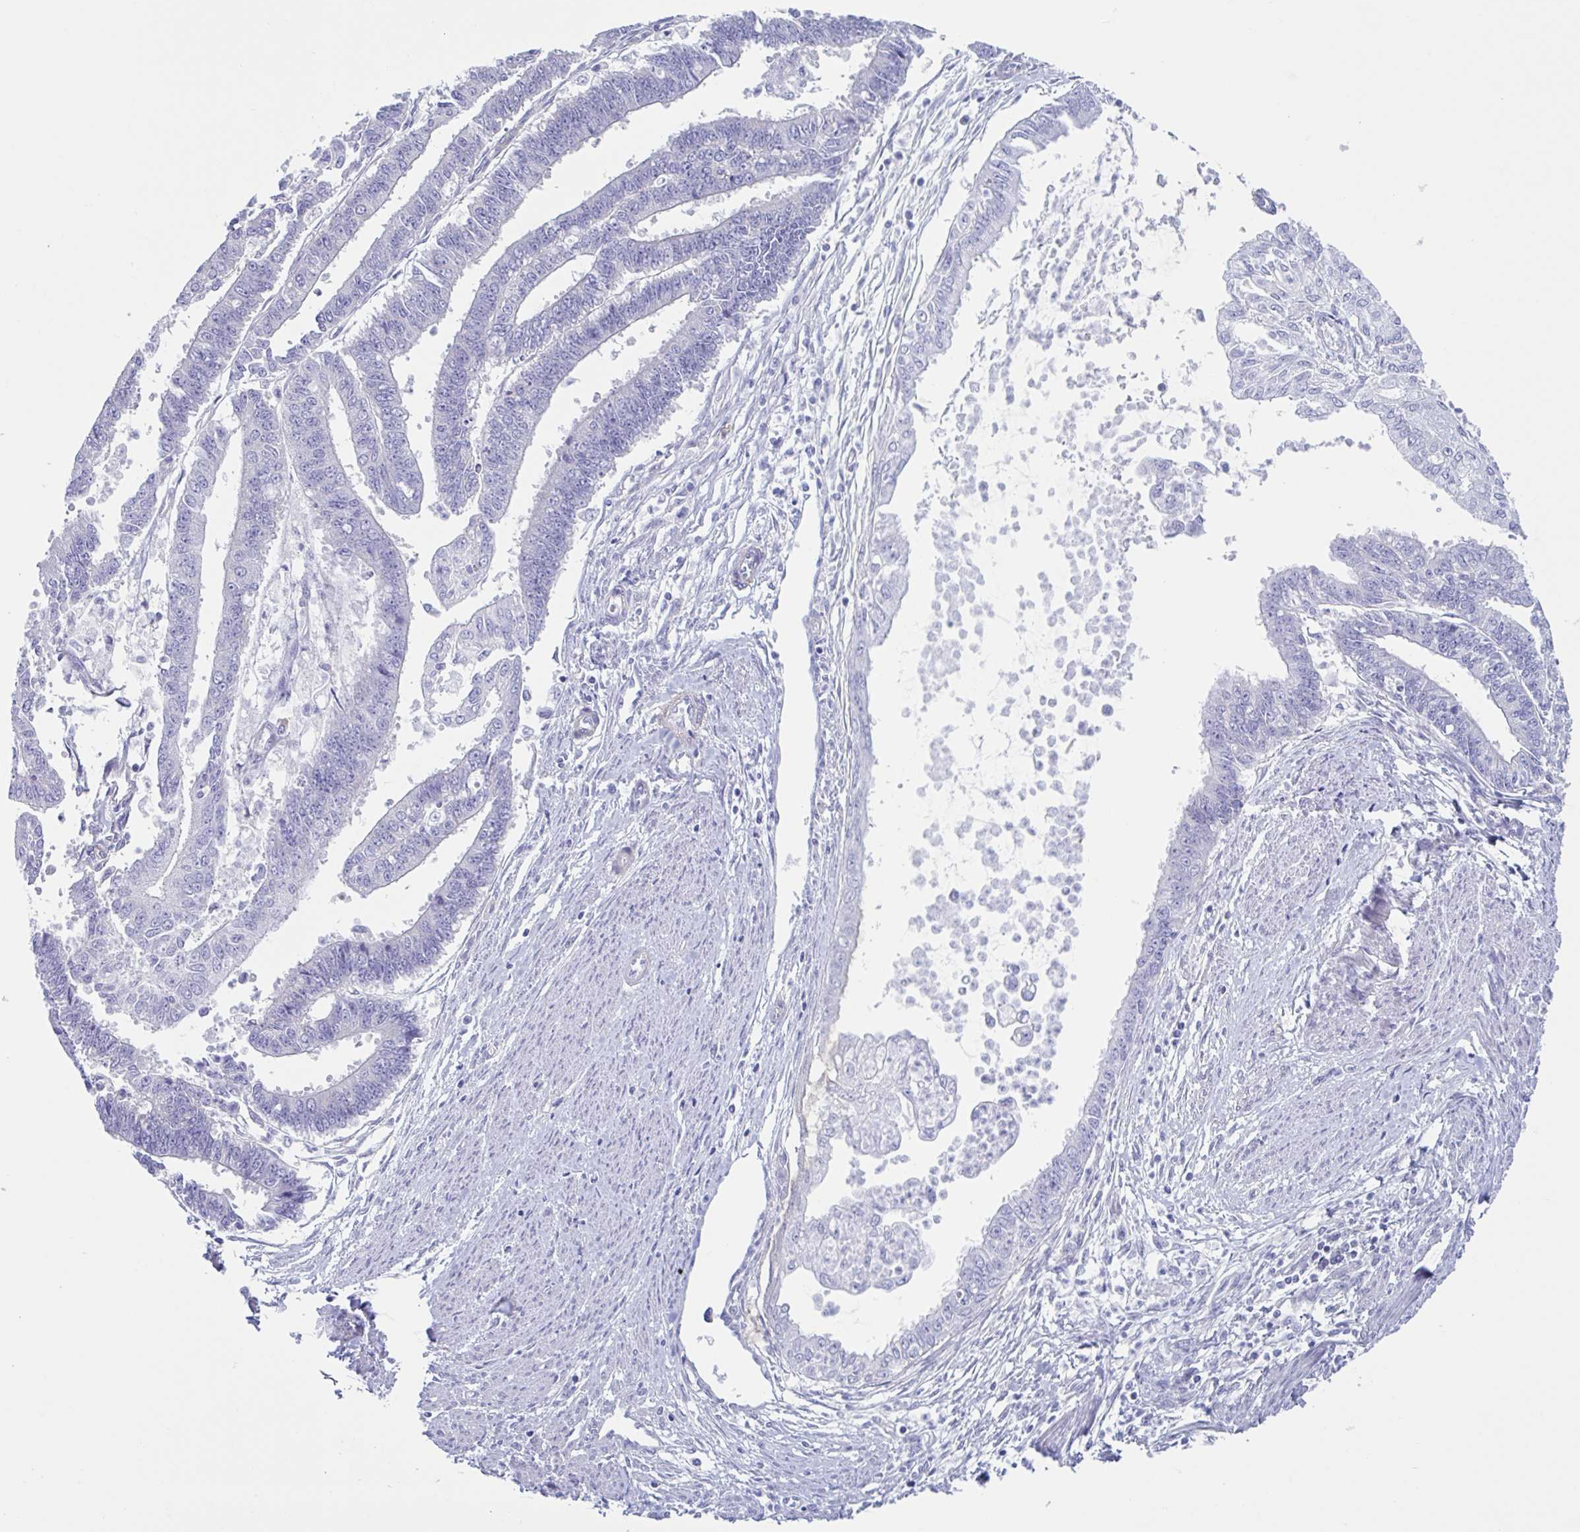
{"staining": {"intensity": "negative", "quantity": "none", "location": "none"}, "tissue": "endometrial cancer", "cell_type": "Tumor cells", "image_type": "cancer", "snomed": [{"axis": "morphology", "description": "Adenocarcinoma, NOS"}, {"axis": "topography", "description": "Endometrium"}], "caption": "The micrograph shows no staining of tumor cells in adenocarcinoma (endometrial).", "gene": "LPIN3", "patient": {"sex": "female", "age": 73}}